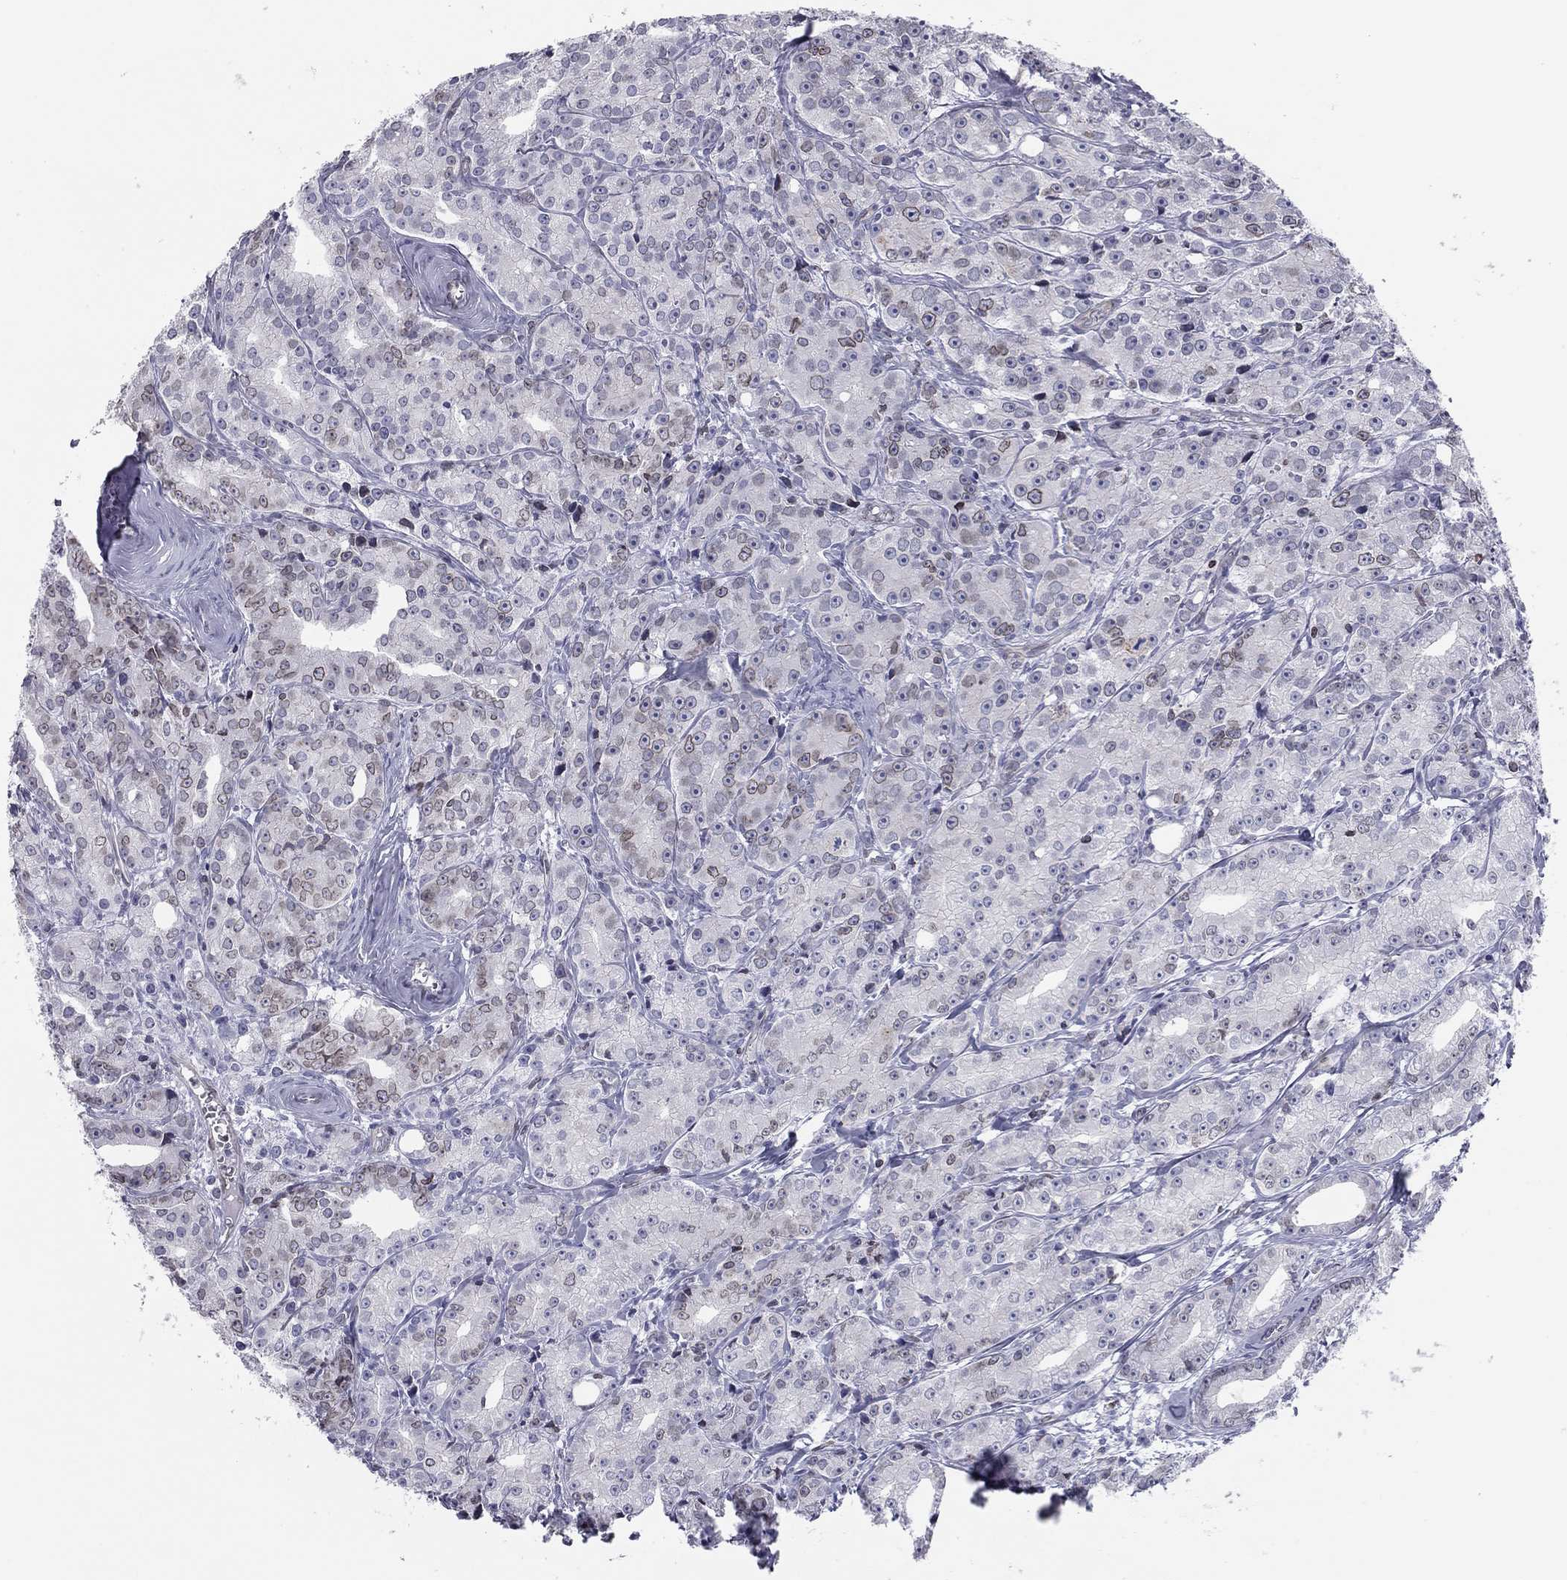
{"staining": {"intensity": "weak", "quantity": "25%-75%", "location": "cytoplasmic/membranous,nuclear"}, "tissue": "prostate cancer", "cell_type": "Tumor cells", "image_type": "cancer", "snomed": [{"axis": "morphology", "description": "Adenocarcinoma, Medium grade"}, {"axis": "topography", "description": "Prostate"}], "caption": "An immunohistochemistry (IHC) image of tumor tissue is shown. Protein staining in brown labels weak cytoplasmic/membranous and nuclear positivity in medium-grade adenocarcinoma (prostate) within tumor cells.", "gene": "ESPL1", "patient": {"sex": "male", "age": 74}}